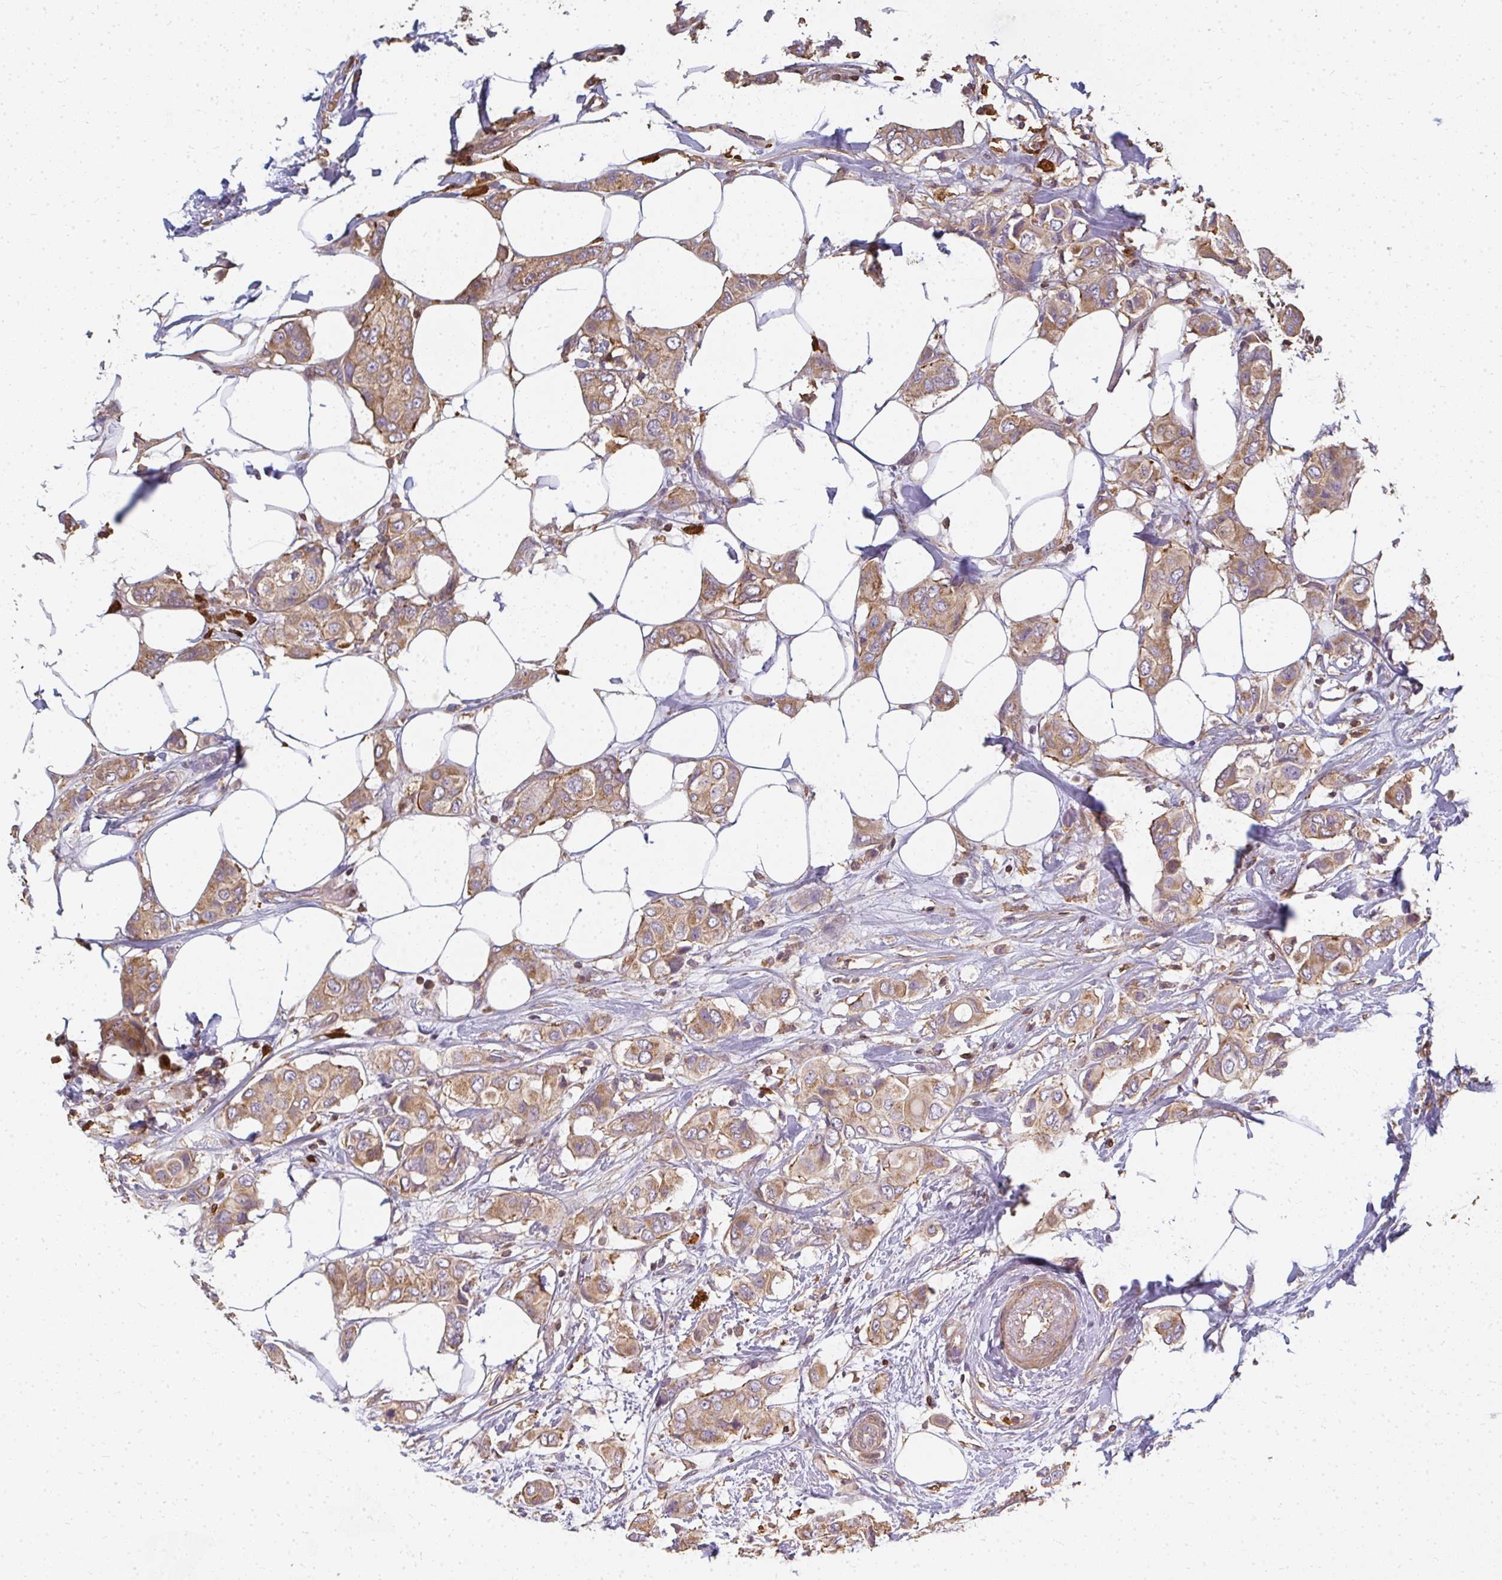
{"staining": {"intensity": "moderate", "quantity": ">75%", "location": "cytoplasmic/membranous"}, "tissue": "breast cancer", "cell_type": "Tumor cells", "image_type": "cancer", "snomed": [{"axis": "morphology", "description": "Lobular carcinoma"}, {"axis": "topography", "description": "Breast"}], "caption": "Breast cancer stained with a brown dye shows moderate cytoplasmic/membranous positive staining in about >75% of tumor cells.", "gene": "CNTRL", "patient": {"sex": "female", "age": 51}}